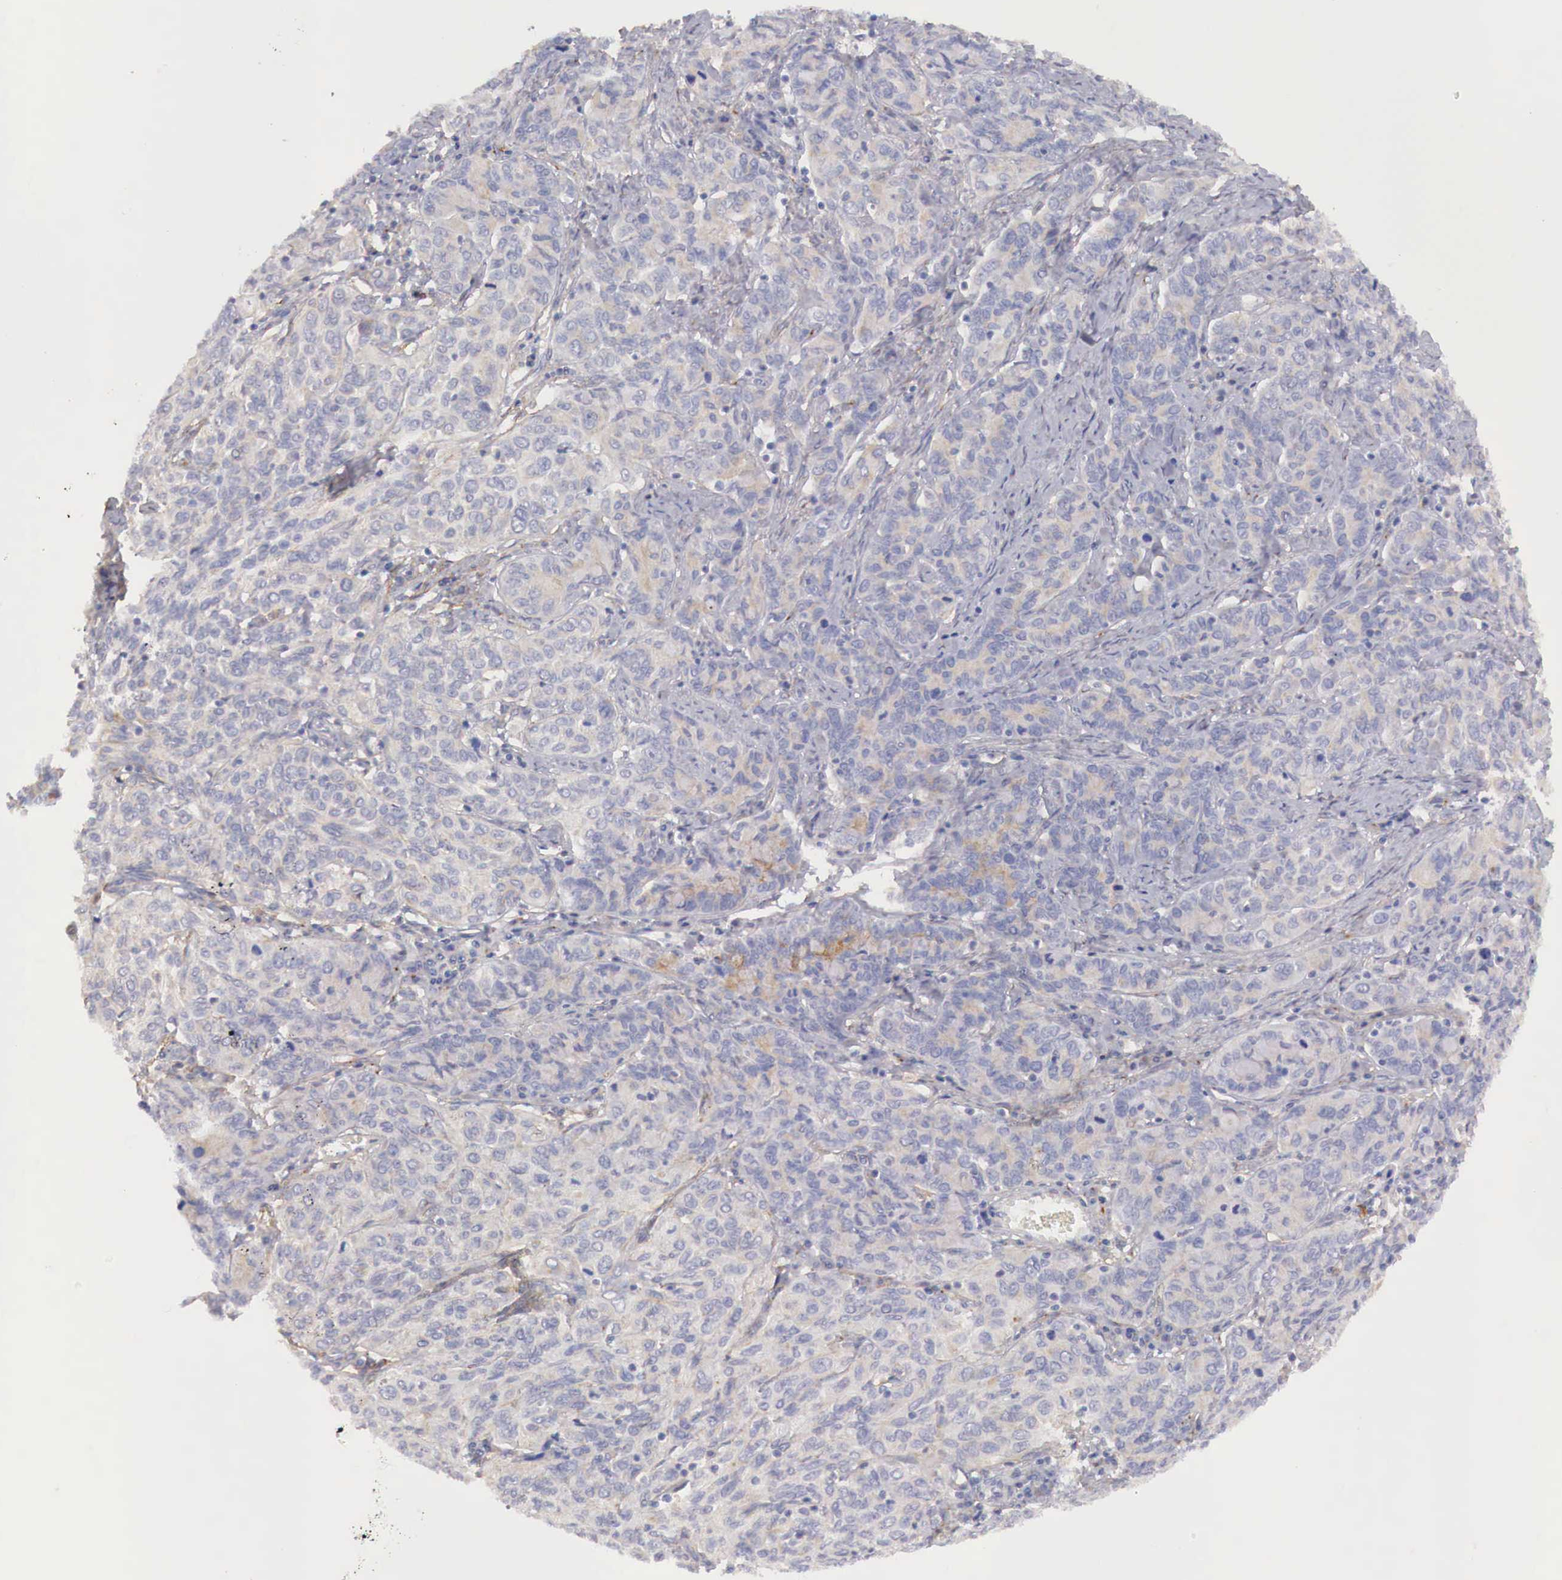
{"staining": {"intensity": "weak", "quantity": "25%-75%", "location": "cytoplasmic/membranous"}, "tissue": "cervical cancer", "cell_type": "Tumor cells", "image_type": "cancer", "snomed": [{"axis": "morphology", "description": "Squamous cell carcinoma, NOS"}, {"axis": "topography", "description": "Cervix"}], "caption": "Tumor cells show weak cytoplasmic/membranous expression in about 25%-75% of cells in cervical squamous cell carcinoma.", "gene": "KLHDC7B", "patient": {"sex": "female", "age": 38}}